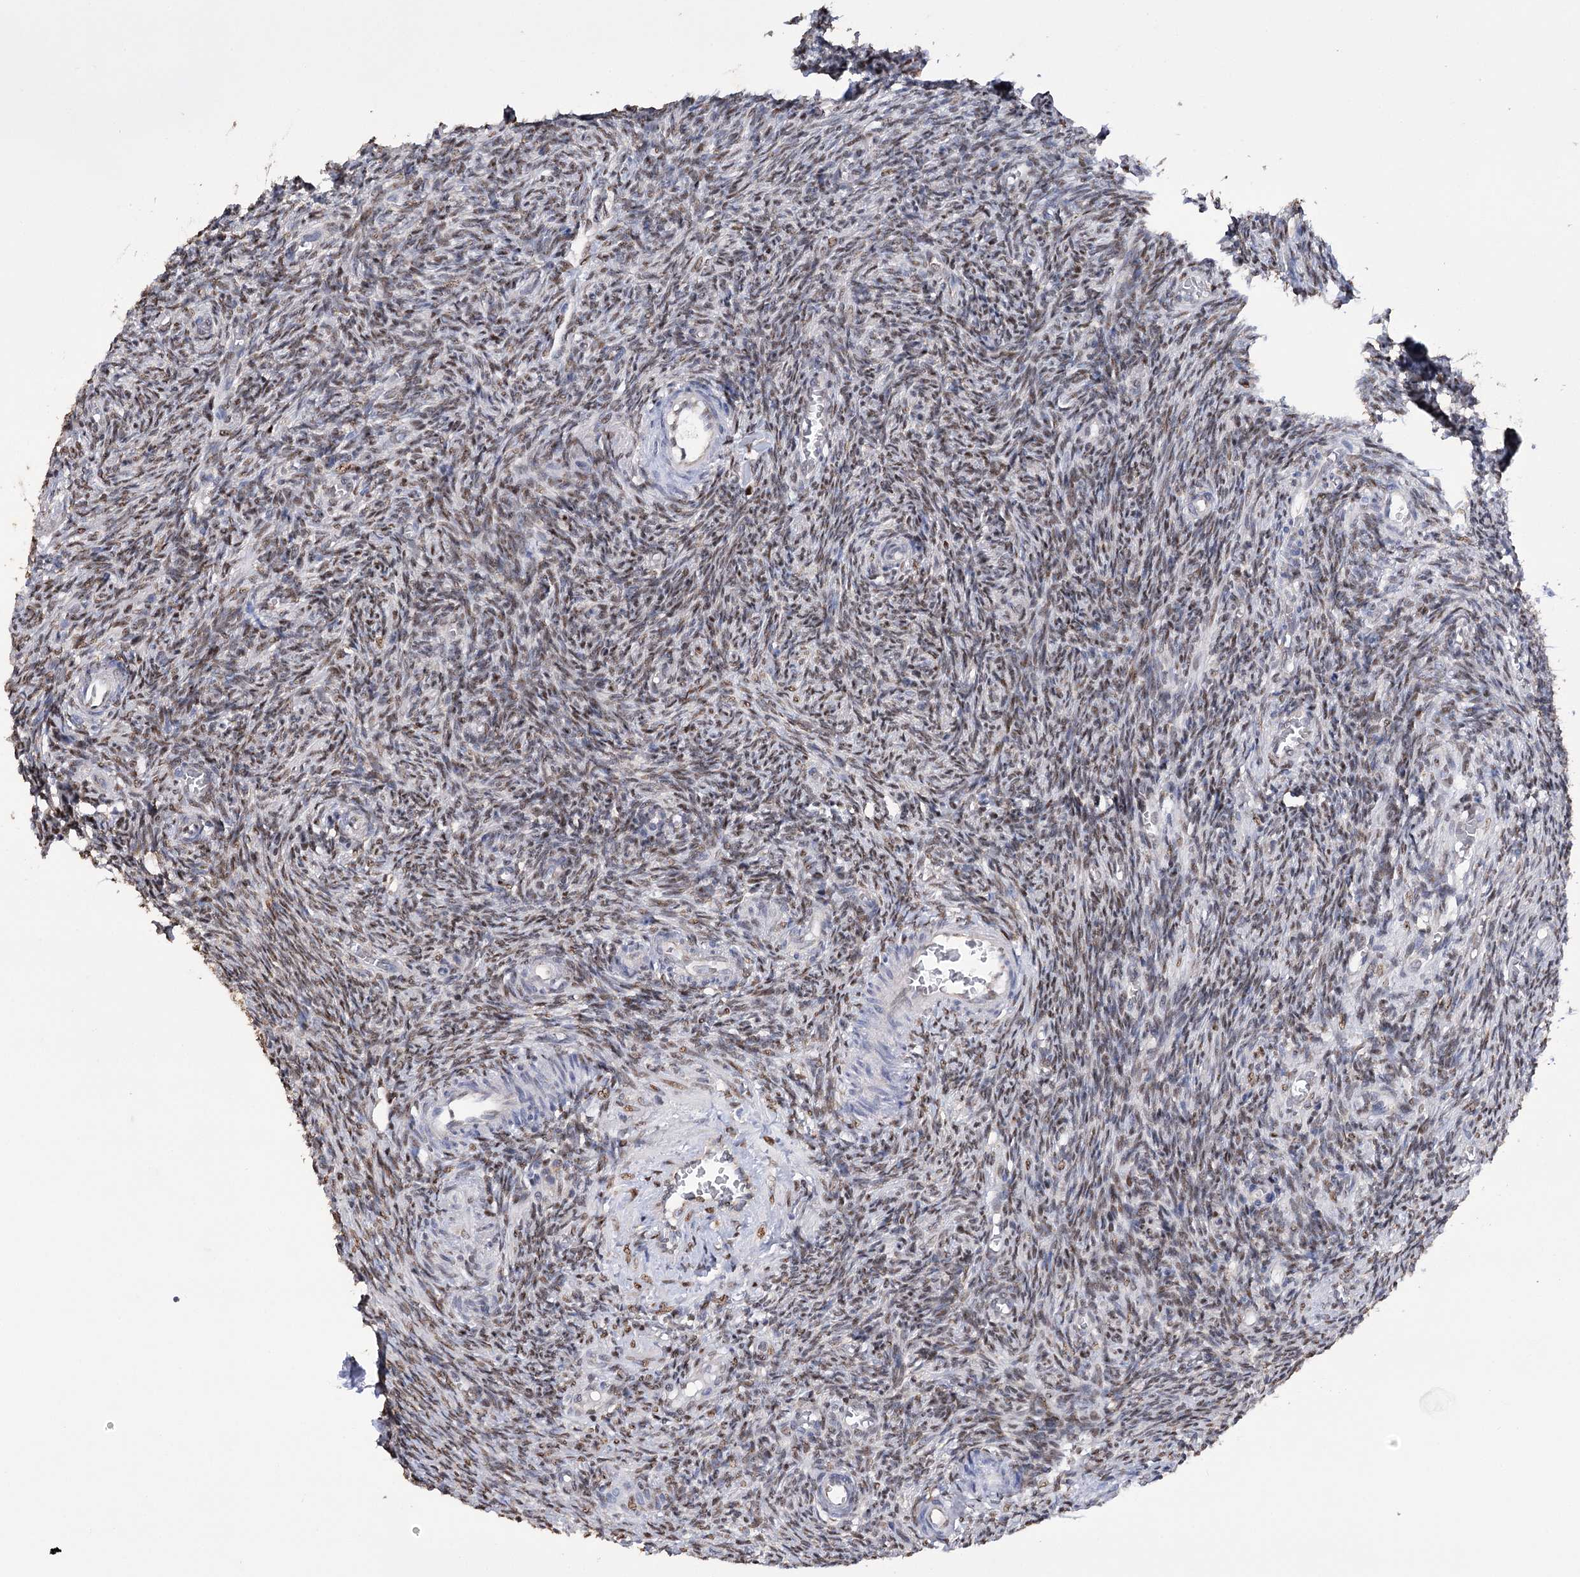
{"staining": {"intensity": "moderate", "quantity": ">75%", "location": "nuclear"}, "tissue": "ovary", "cell_type": "Ovarian stroma cells", "image_type": "normal", "snomed": [{"axis": "morphology", "description": "Normal tissue, NOS"}, {"axis": "topography", "description": "Ovary"}], "caption": "About >75% of ovarian stroma cells in benign human ovary display moderate nuclear protein expression as visualized by brown immunohistochemical staining.", "gene": "NFU1", "patient": {"sex": "female", "age": 27}}